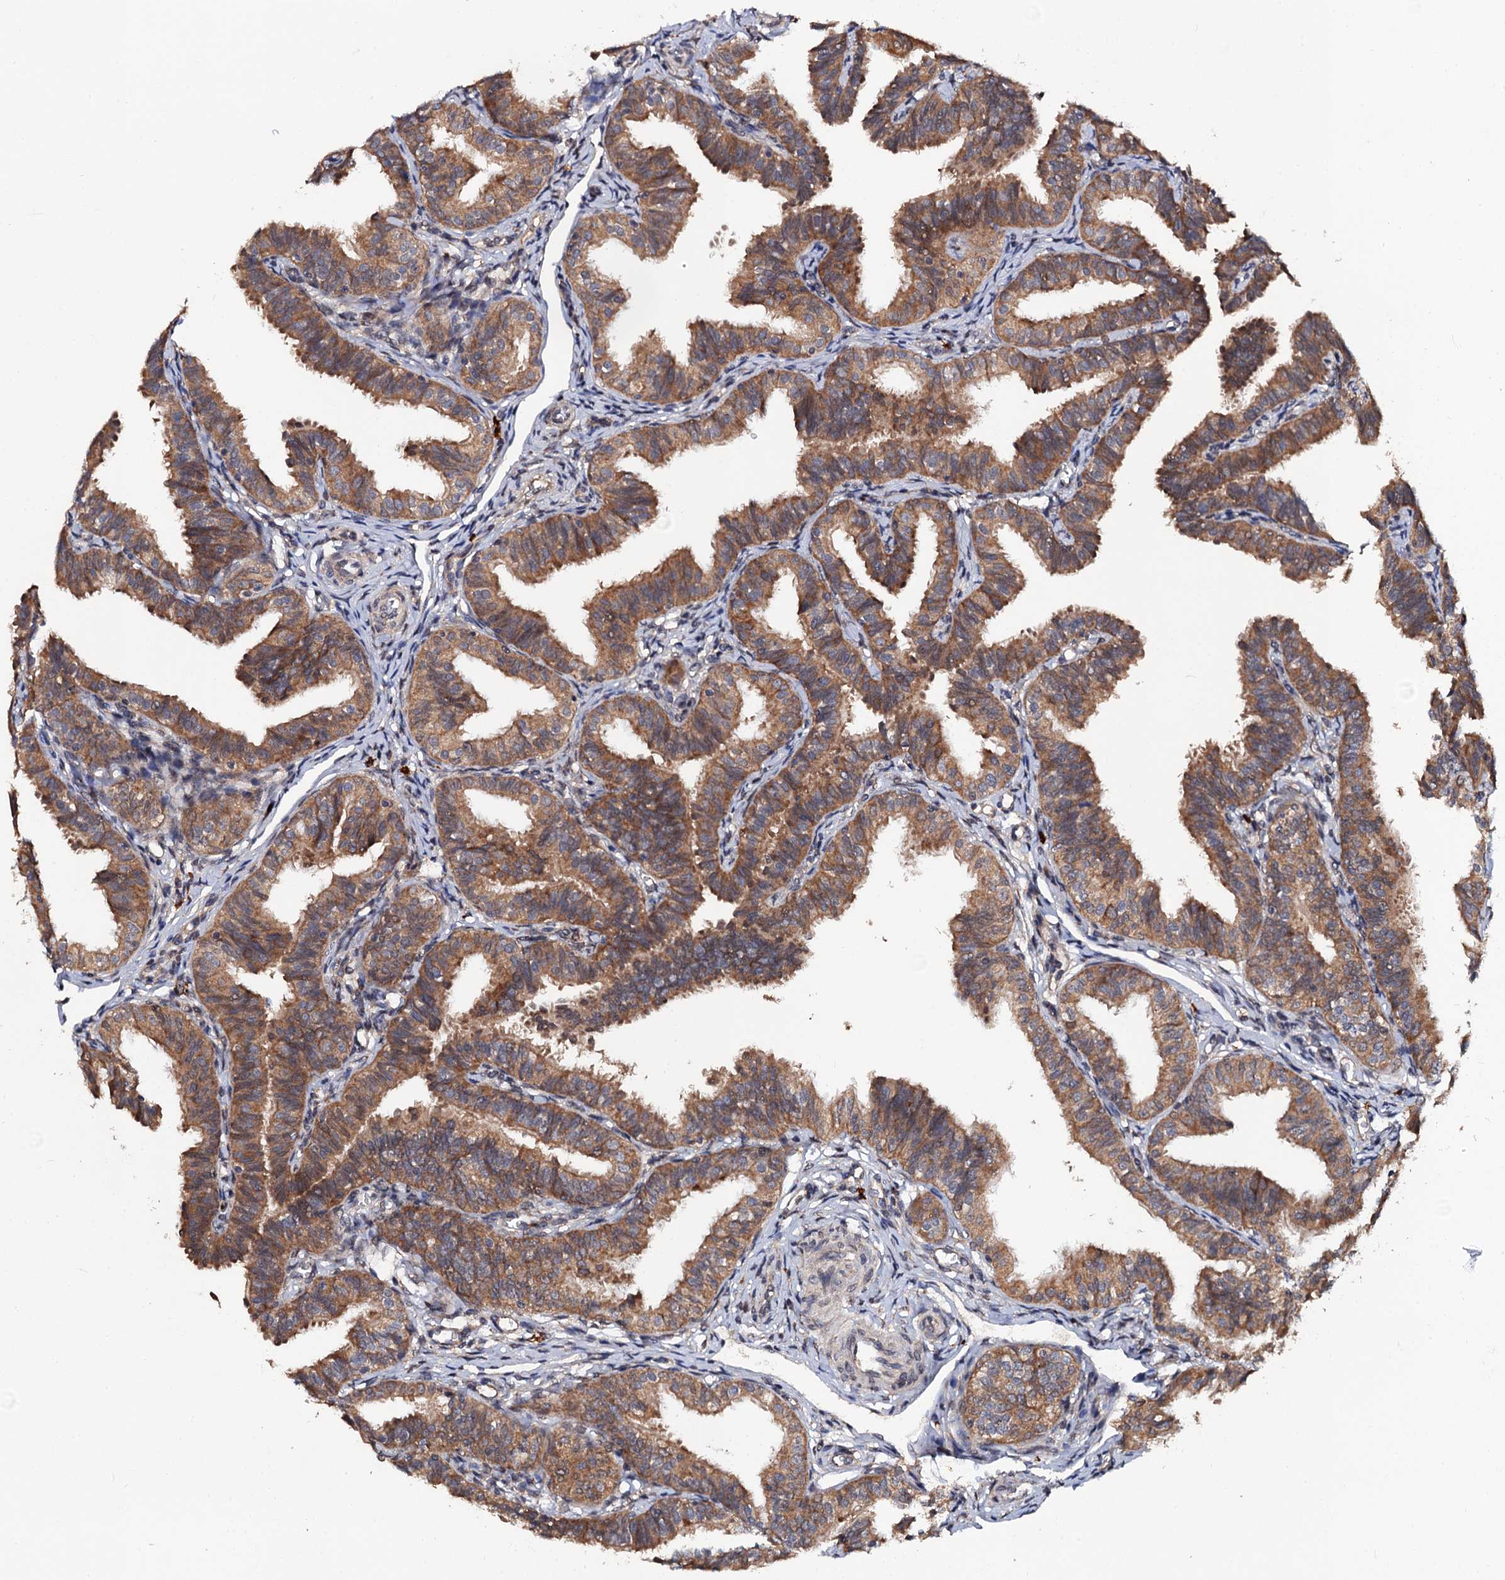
{"staining": {"intensity": "moderate", "quantity": ">75%", "location": "cytoplasmic/membranous"}, "tissue": "fallopian tube", "cell_type": "Glandular cells", "image_type": "normal", "snomed": [{"axis": "morphology", "description": "Normal tissue, NOS"}, {"axis": "topography", "description": "Fallopian tube"}], "caption": "Protein expression analysis of normal human fallopian tube reveals moderate cytoplasmic/membranous staining in approximately >75% of glandular cells. The staining was performed using DAB (3,3'-diaminobenzidine), with brown indicating positive protein expression. Nuclei are stained blue with hematoxylin.", "gene": "MIER2", "patient": {"sex": "female", "age": 35}}